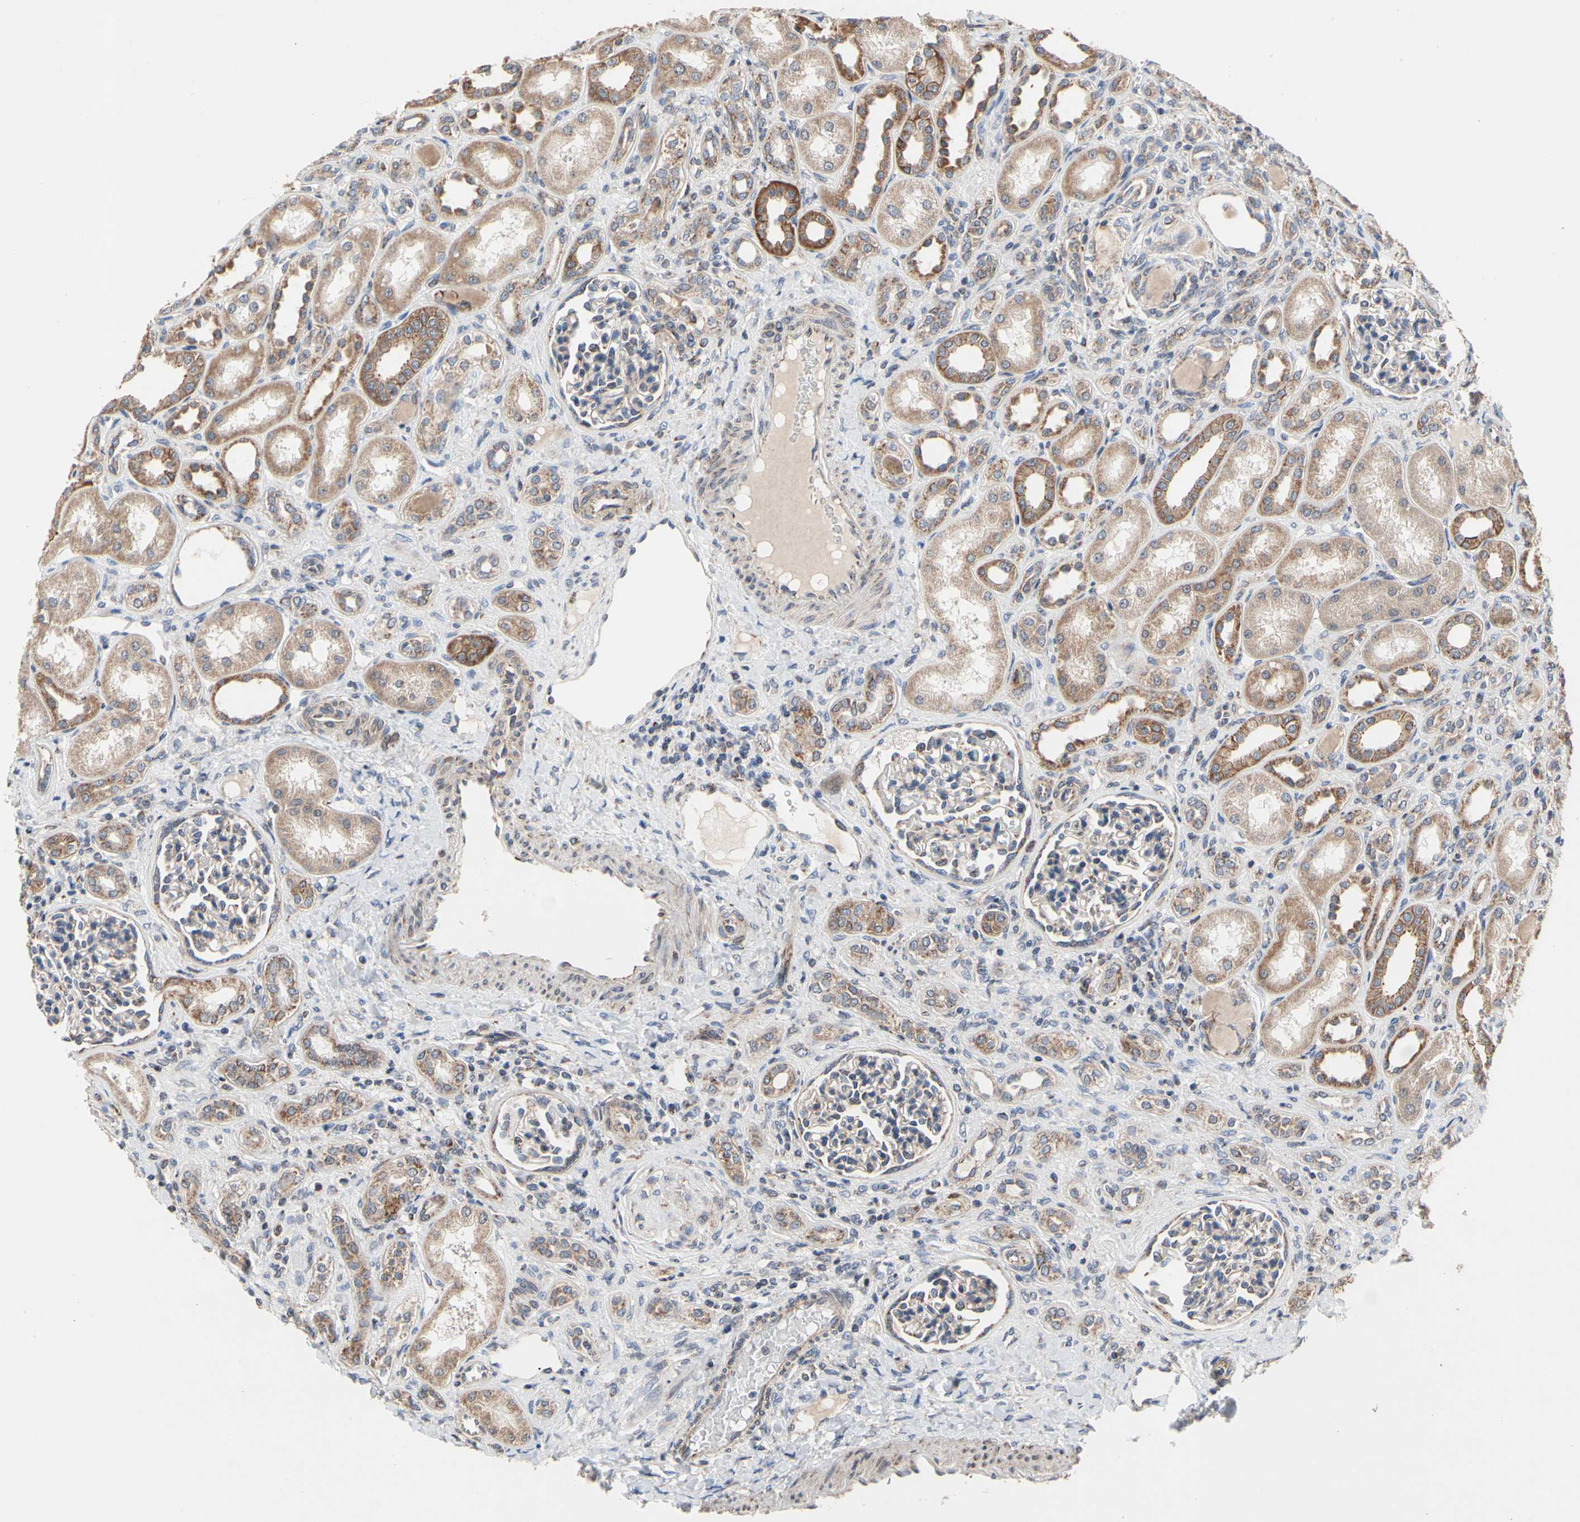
{"staining": {"intensity": "weak", "quantity": "25%-75%", "location": "cytoplasmic/membranous"}, "tissue": "kidney", "cell_type": "Cells in glomeruli", "image_type": "normal", "snomed": [{"axis": "morphology", "description": "Normal tissue, NOS"}, {"axis": "topography", "description": "Kidney"}], "caption": "Kidney stained for a protein reveals weak cytoplasmic/membranous positivity in cells in glomeruli. (DAB (3,3'-diaminobenzidine) IHC, brown staining for protein, blue staining for nuclei).", "gene": "GPD2", "patient": {"sex": "male", "age": 7}}